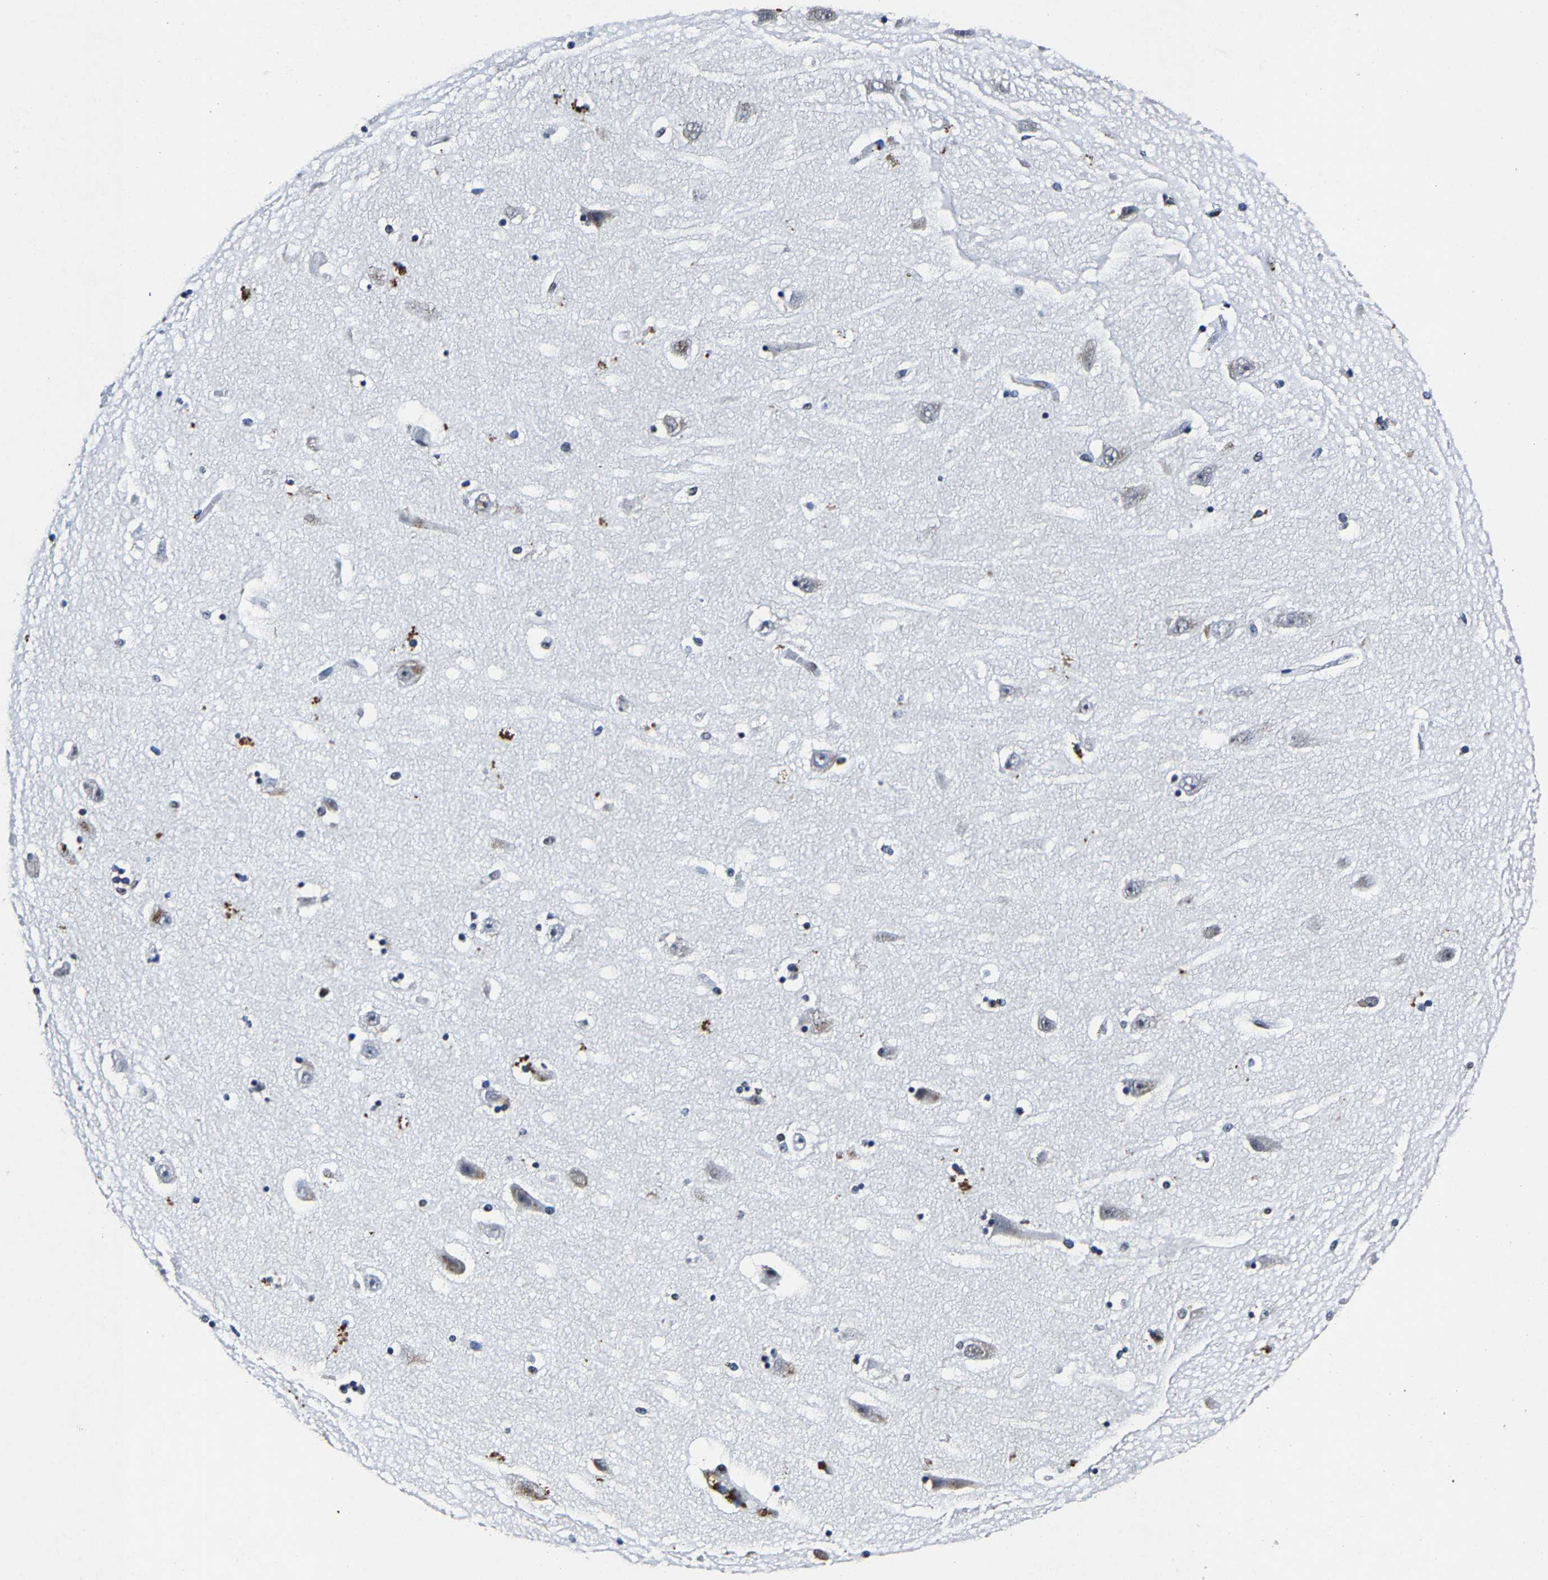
{"staining": {"intensity": "strong", "quantity": "<25%", "location": "cytoplasmic/membranous"}, "tissue": "hippocampus", "cell_type": "Glial cells", "image_type": "normal", "snomed": [{"axis": "morphology", "description": "Normal tissue, NOS"}, {"axis": "topography", "description": "Hippocampus"}], "caption": "Brown immunohistochemical staining in unremarkable human hippocampus exhibits strong cytoplasmic/membranous expression in about <25% of glial cells. The staining was performed using DAB (3,3'-diaminobenzidine), with brown indicating positive protein expression. Nuclei are stained blue with hematoxylin.", "gene": "RBM45", "patient": {"sex": "female", "age": 54}}